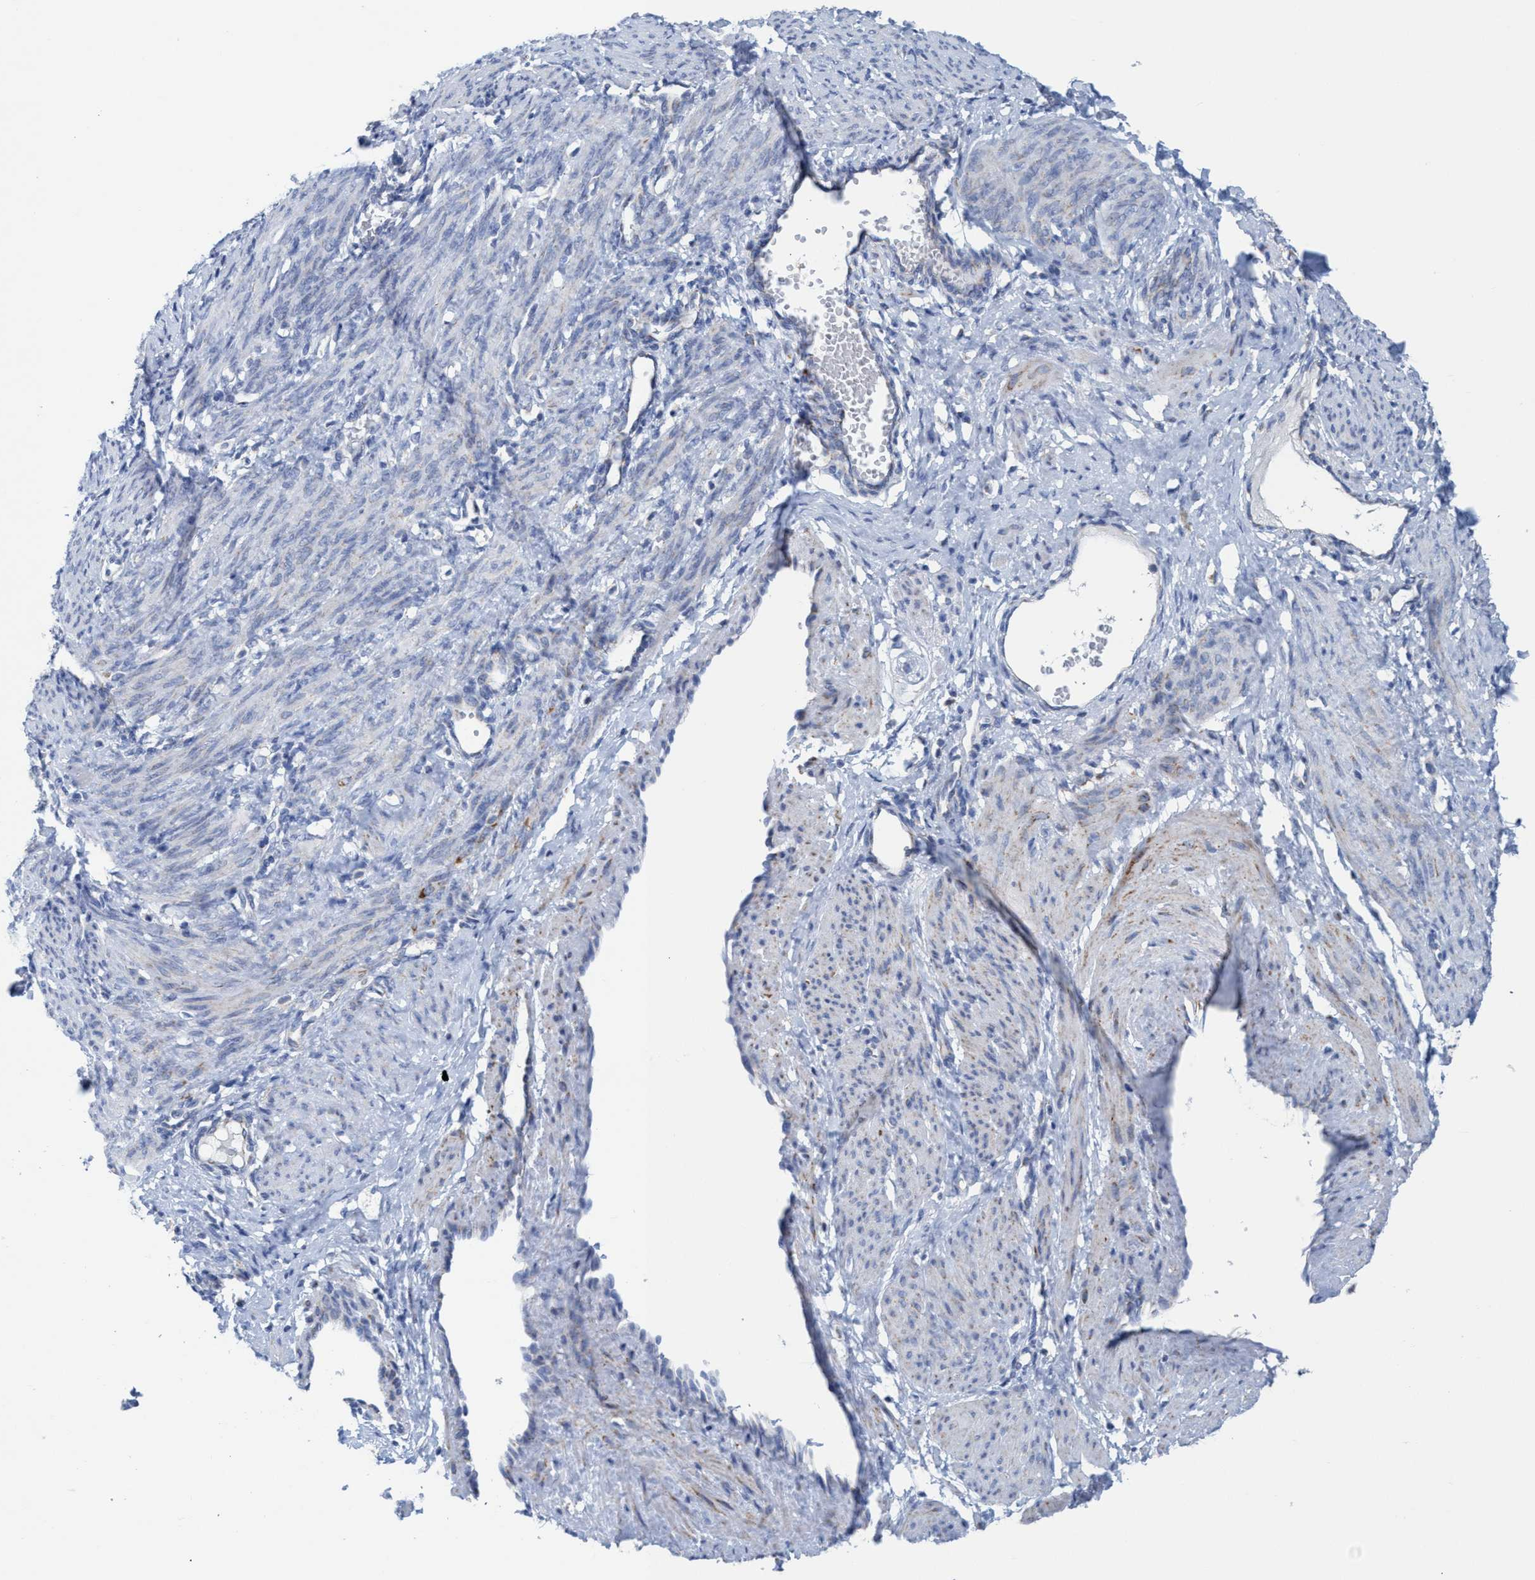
{"staining": {"intensity": "negative", "quantity": "none", "location": "none"}, "tissue": "smooth muscle", "cell_type": "Smooth muscle cells", "image_type": "normal", "snomed": [{"axis": "morphology", "description": "Normal tissue, NOS"}, {"axis": "topography", "description": "Endometrium"}], "caption": "Protein analysis of benign smooth muscle exhibits no significant positivity in smooth muscle cells. (Stains: DAB (3,3'-diaminobenzidine) immunohistochemistry (IHC) with hematoxylin counter stain, Microscopy: brightfield microscopy at high magnification).", "gene": "GGA3", "patient": {"sex": "female", "age": 33}}